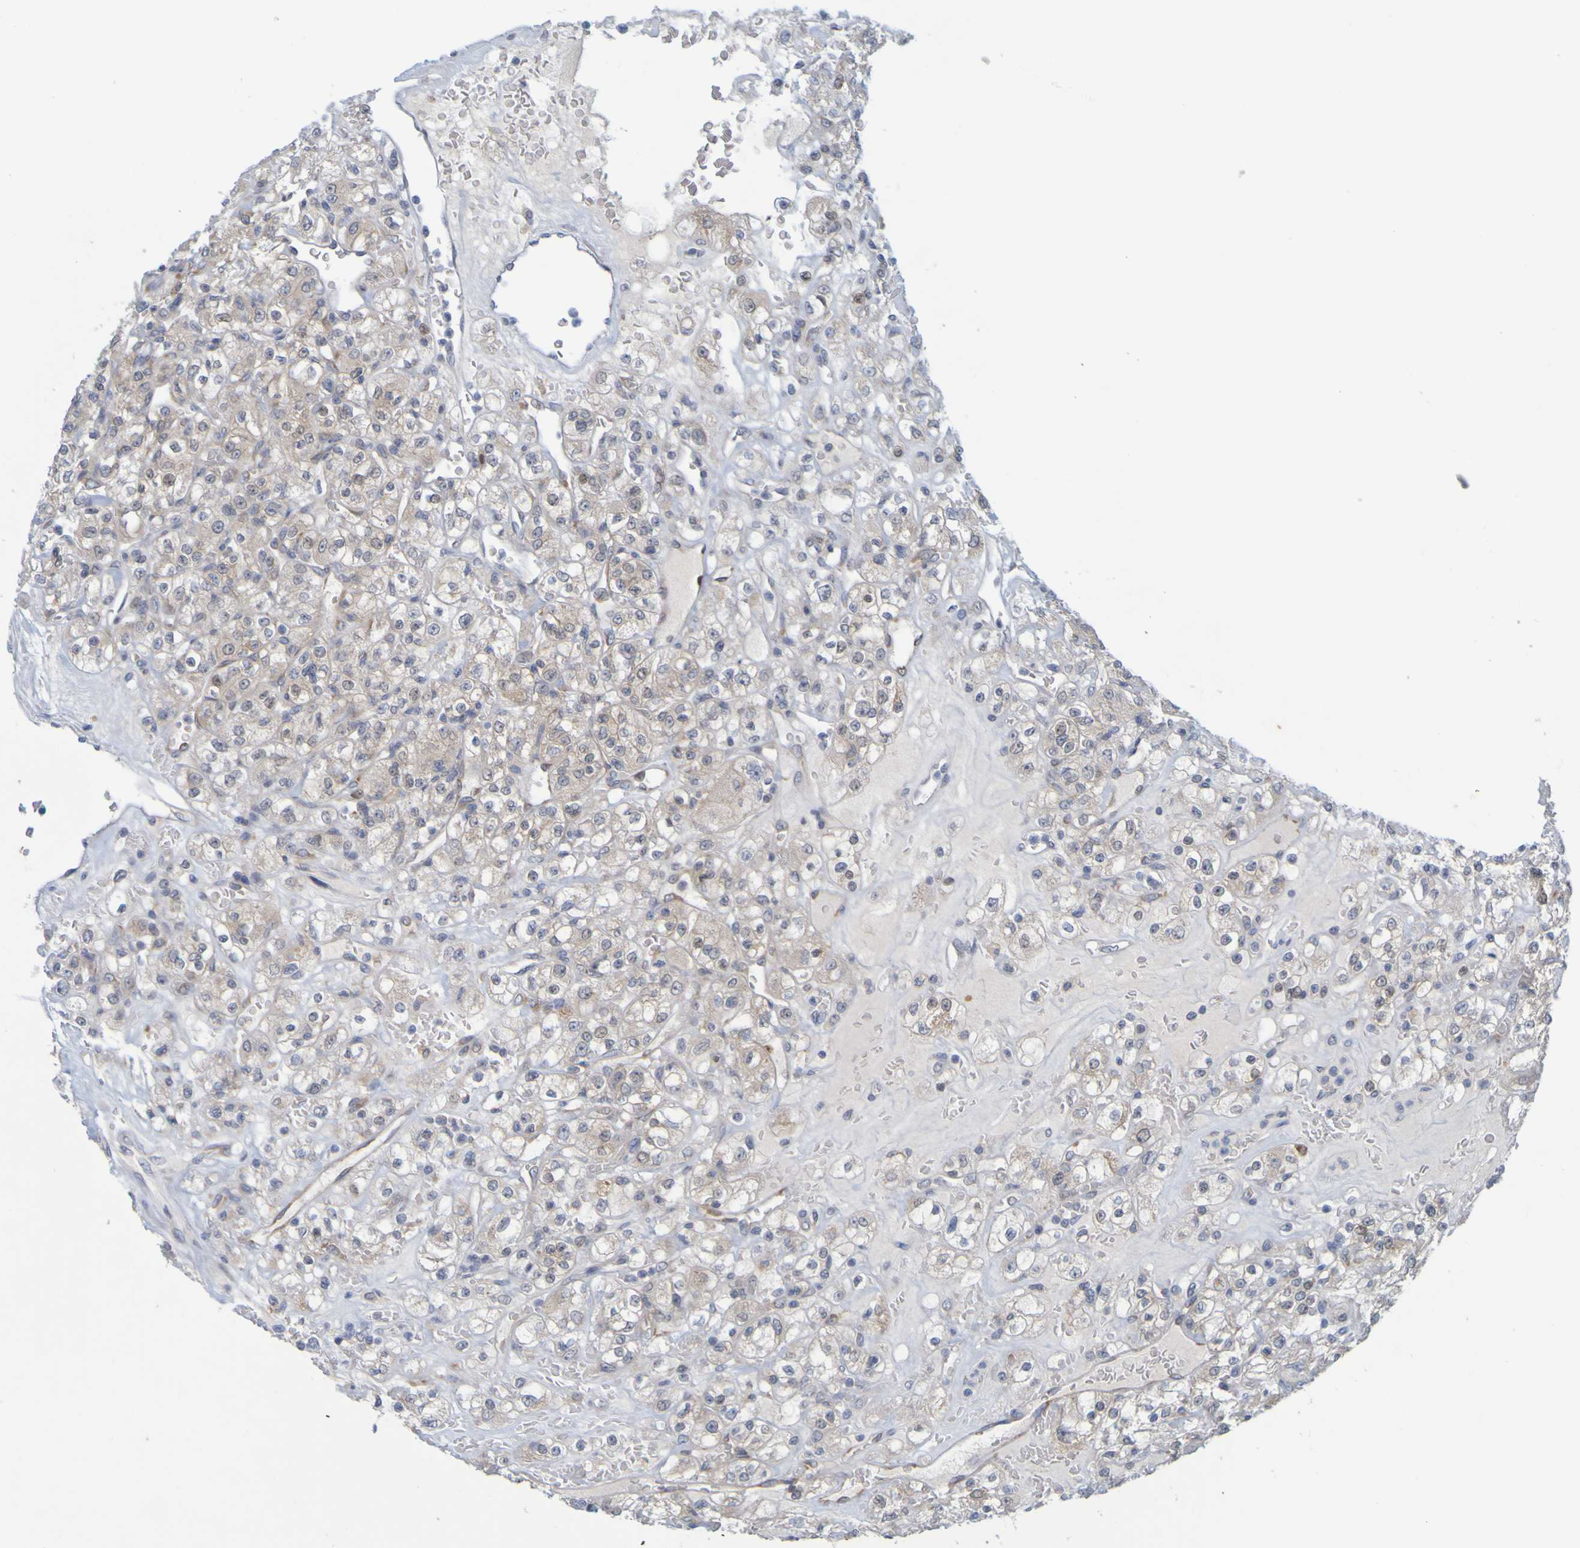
{"staining": {"intensity": "weak", "quantity": ">75%", "location": "cytoplasmic/membranous"}, "tissue": "renal cancer", "cell_type": "Tumor cells", "image_type": "cancer", "snomed": [{"axis": "morphology", "description": "Normal tissue, NOS"}, {"axis": "morphology", "description": "Adenocarcinoma, NOS"}, {"axis": "topography", "description": "Kidney"}], "caption": "Brown immunohistochemical staining in human renal cancer (adenocarcinoma) shows weak cytoplasmic/membranous positivity in approximately >75% of tumor cells. The staining was performed using DAB (3,3'-diaminobenzidine) to visualize the protein expression in brown, while the nuclei were stained in blue with hematoxylin (Magnification: 20x).", "gene": "MOGS", "patient": {"sex": "female", "age": 72}}